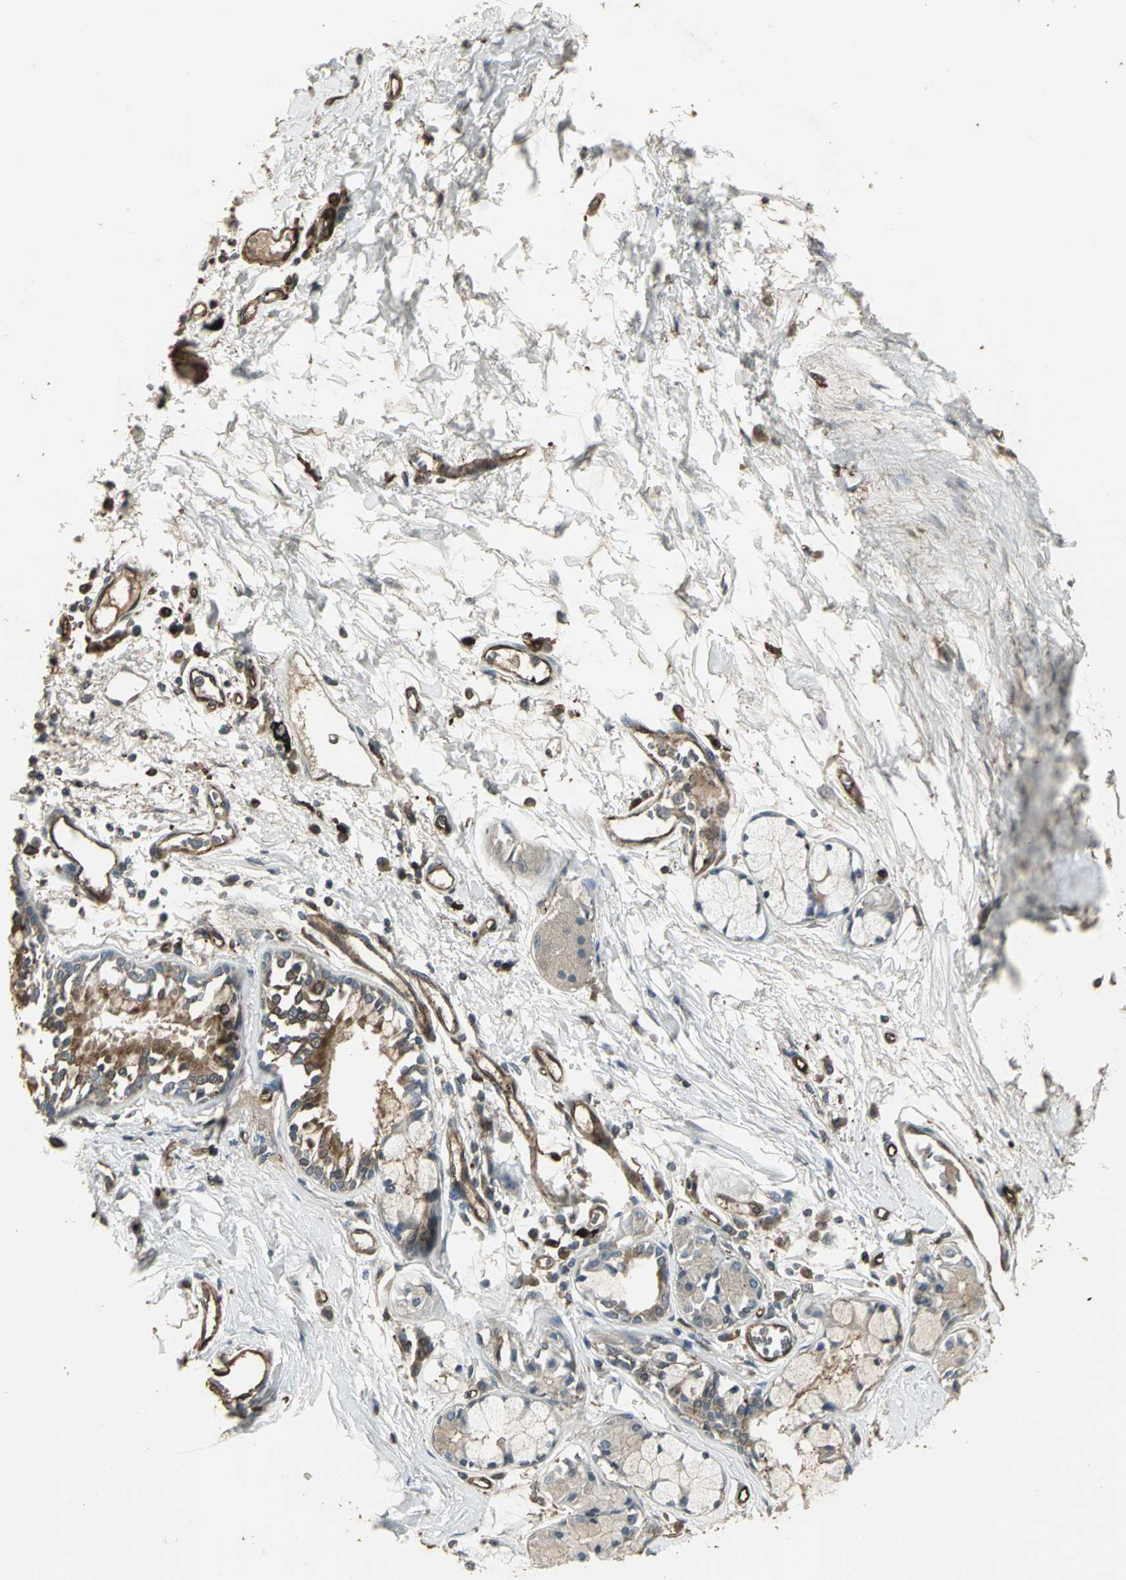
{"staining": {"intensity": "strong", "quantity": ">75%", "location": "cytoplasmic/membranous"}, "tissue": "bronchus", "cell_type": "Respiratory epithelial cells", "image_type": "normal", "snomed": [{"axis": "morphology", "description": "Normal tissue, NOS"}, {"axis": "topography", "description": "Bronchus"}, {"axis": "topography", "description": "Lung"}], "caption": "An immunohistochemistry photomicrograph of unremarkable tissue is shown. Protein staining in brown shows strong cytoplasmic/membranous positivity in bronchus within respiratory epithelial cells. (Stains: DAB (3,3'-diaminobenzidine) in brown, nuclei in blue, Microscopy: brightfield microscopy at high magnification).", "gene": "PRXL2B", "patient": {"sex": "female", "age": 56}}